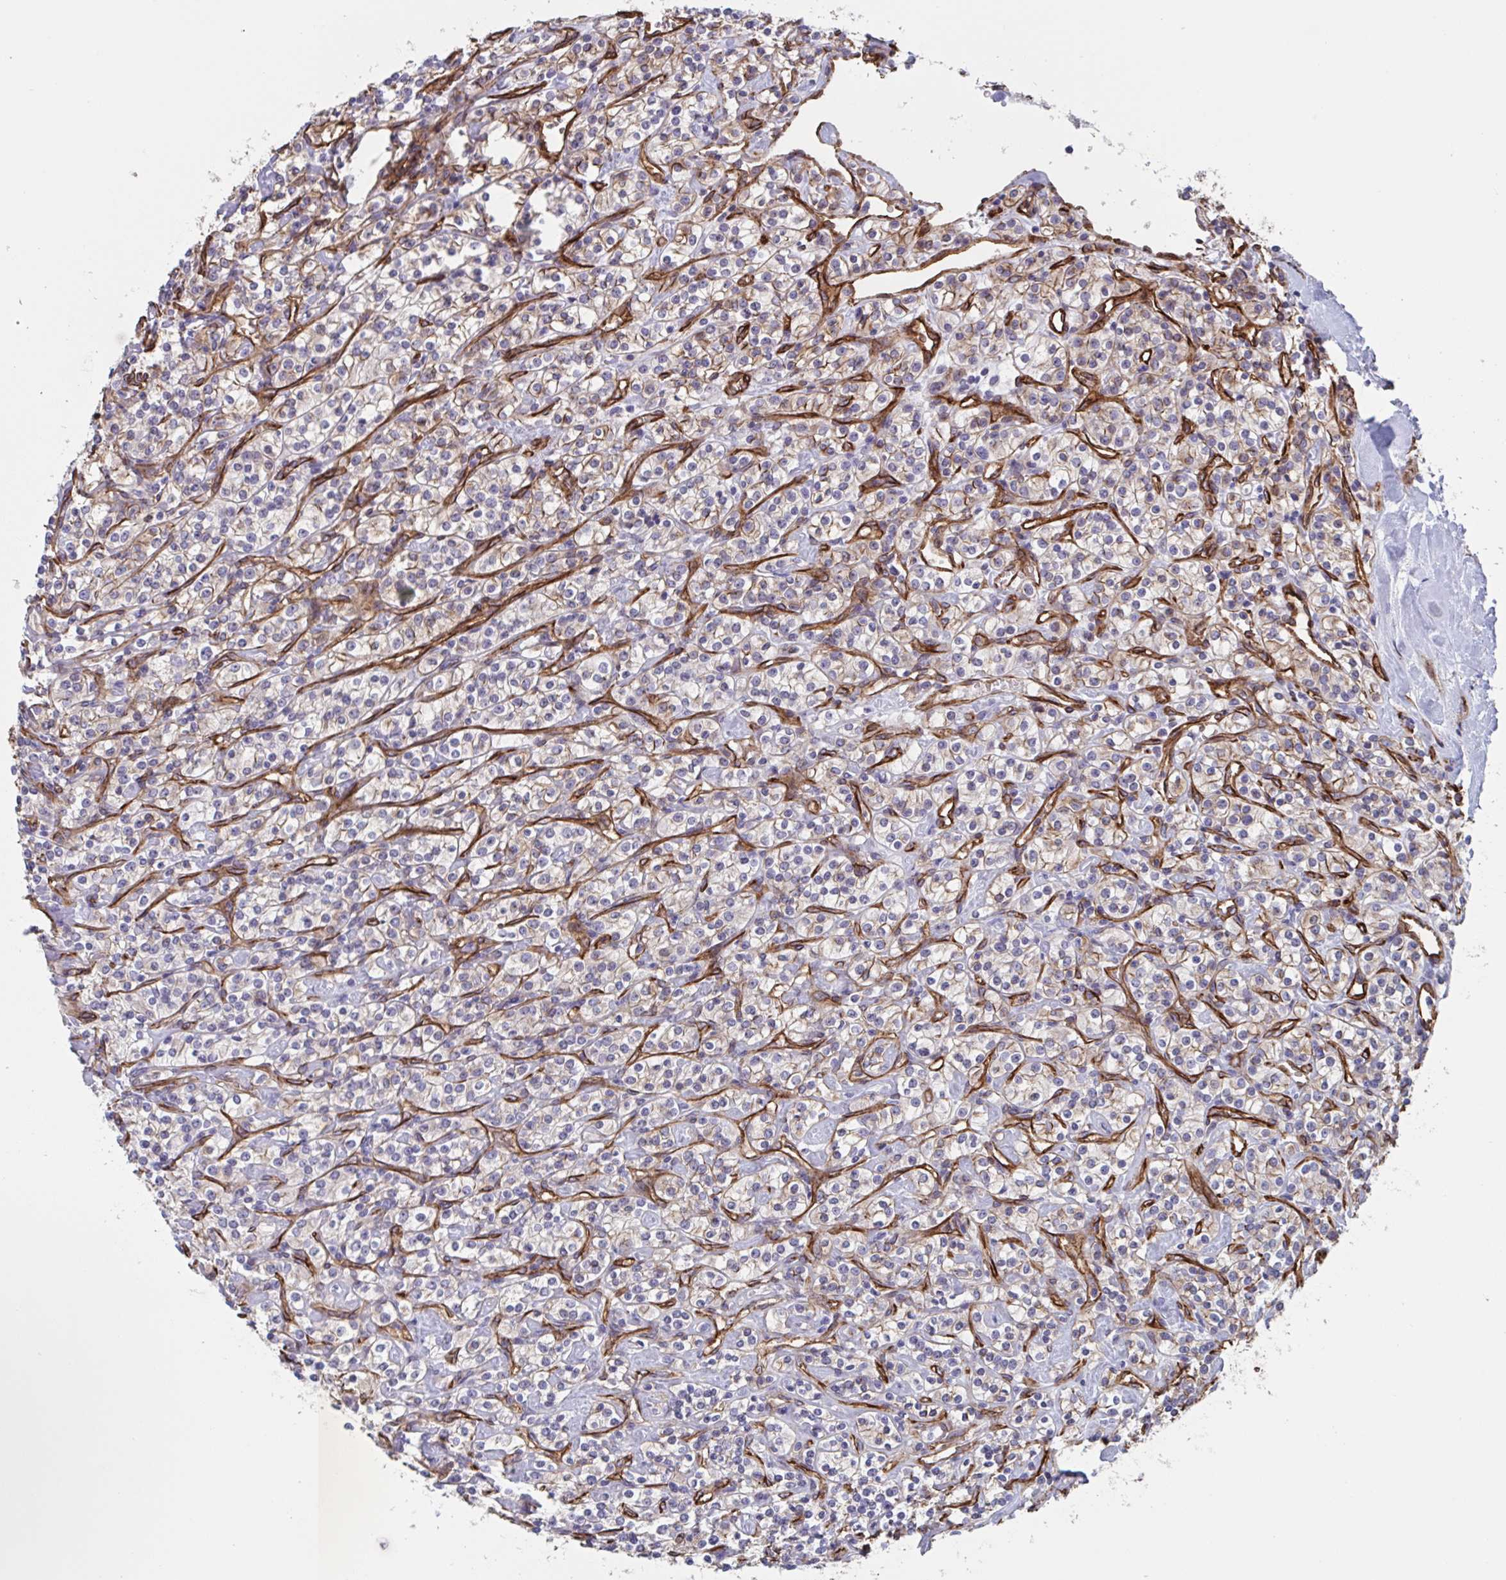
{"staining": {"intensity": "weak", "quantity": "<25%", "location": "cytoplasmic/membranous"}, "tissue": "renal cancer", "cell_type": "Tumor cells", "image_type": "cancer", "snomed": [{"axis": "morphology", "description": "Adenocarcinoma, NOS"}, {"axis": "topography", "description": "Kidney"}], "caption": "This histopathology image is of adenocarcinoma (renal) stained with IHC to label a protein in brown with the nuclei are counter-stained blue. There is no positivity in tumor cells. Brightfield microscopy of immunohistochemistry stained with DAB (brown) and hematoxylin (blue), captured at high magnification.", "gene": "CITED4", "patient": {"sex": "male", "age": 77}}